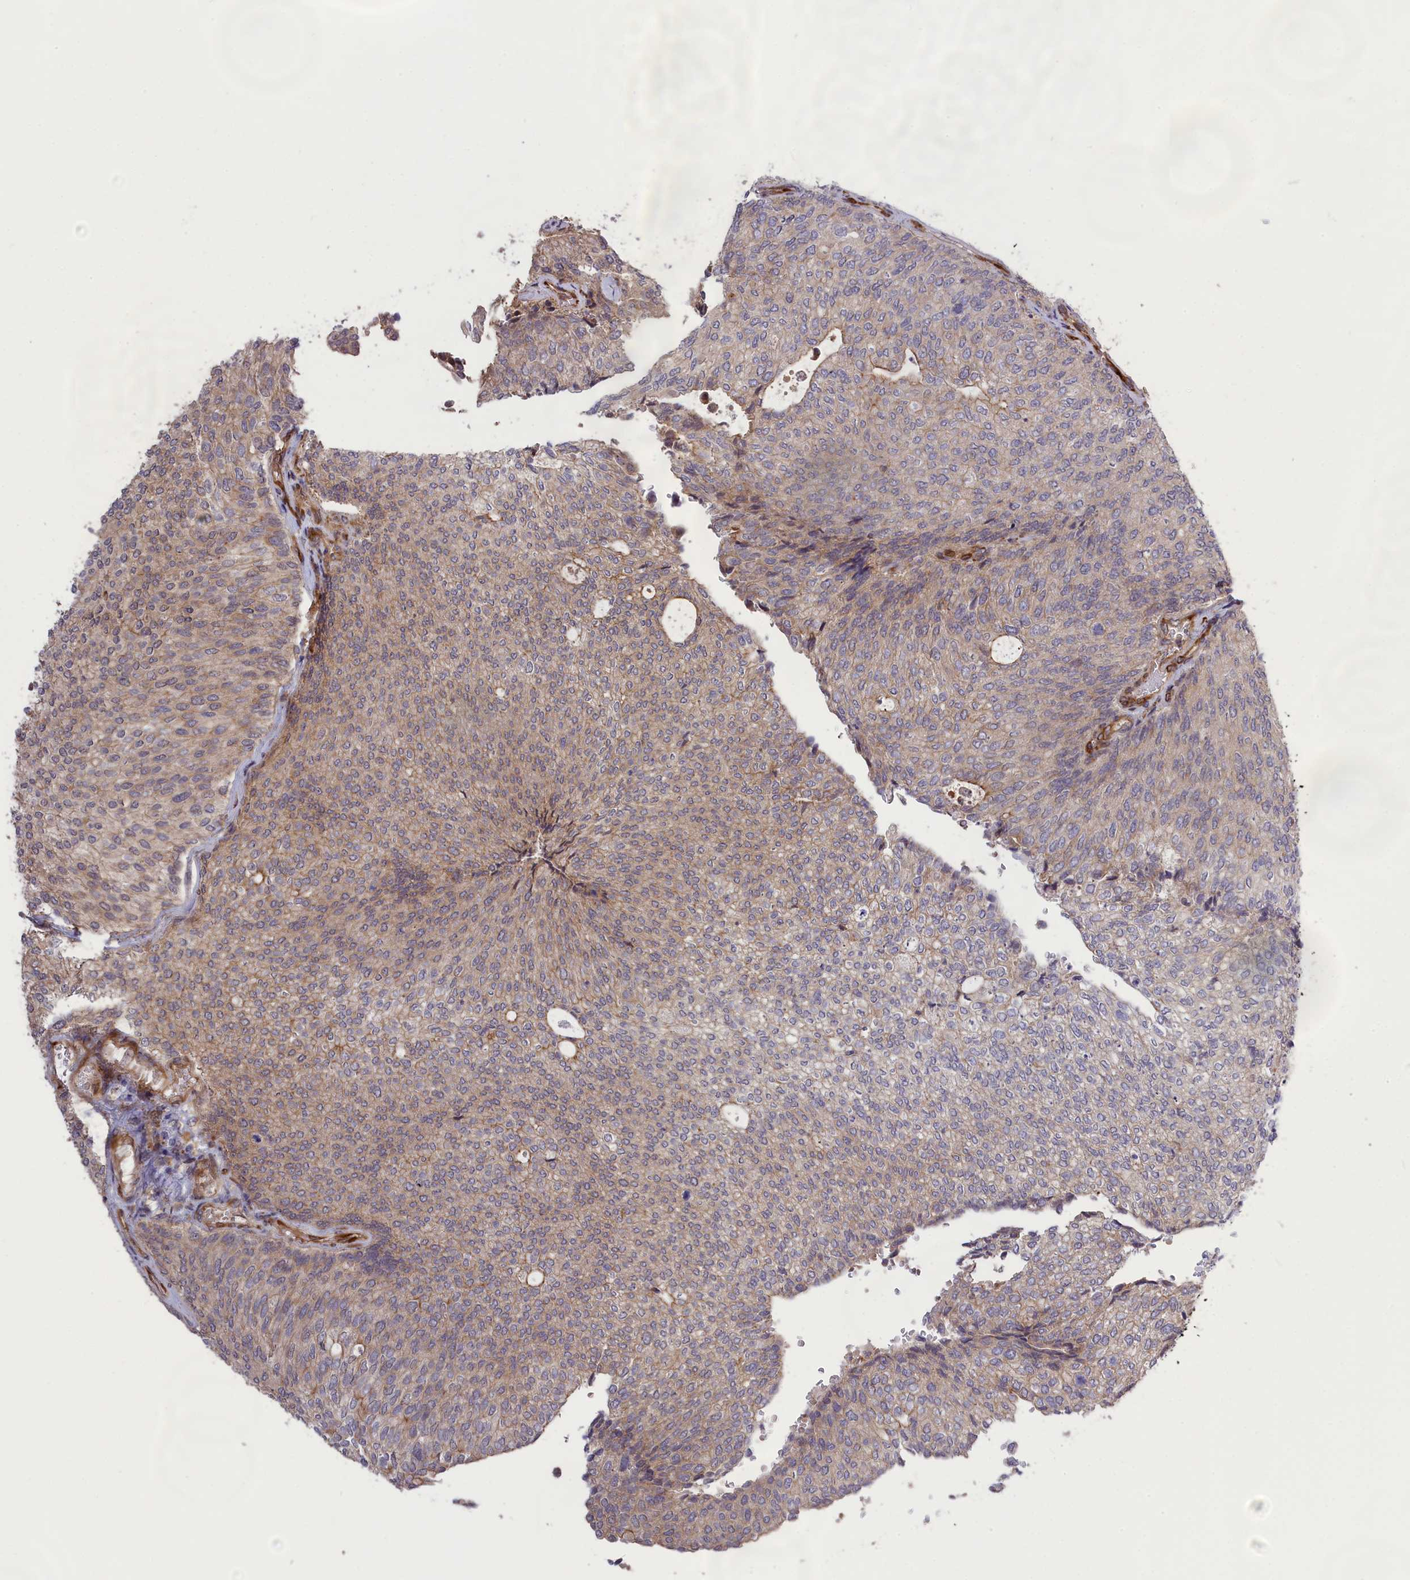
{"staining": {"intensity": "weak", "quantity": "25%-75%", "location": "cytoplasmic/membranous"}, "tissue": "urothelial cancer", "cell_type": "Tumor cells", "image_type": "cancer", "snomed": [{"axis": "morphology", "description": "Urothelial carcinoma, Low grade"}, {"axis": "topography", "description": "Urinary bladder"}], "caption": "Human low-grade urothelial carcinoma stained with a brown dye shows weak cytoplasmic/membranous positive positivity in approximately 25%-75% of tumor cells.", "gene": "DDX60L", "patient": {"sex": "female", "age": 79}}